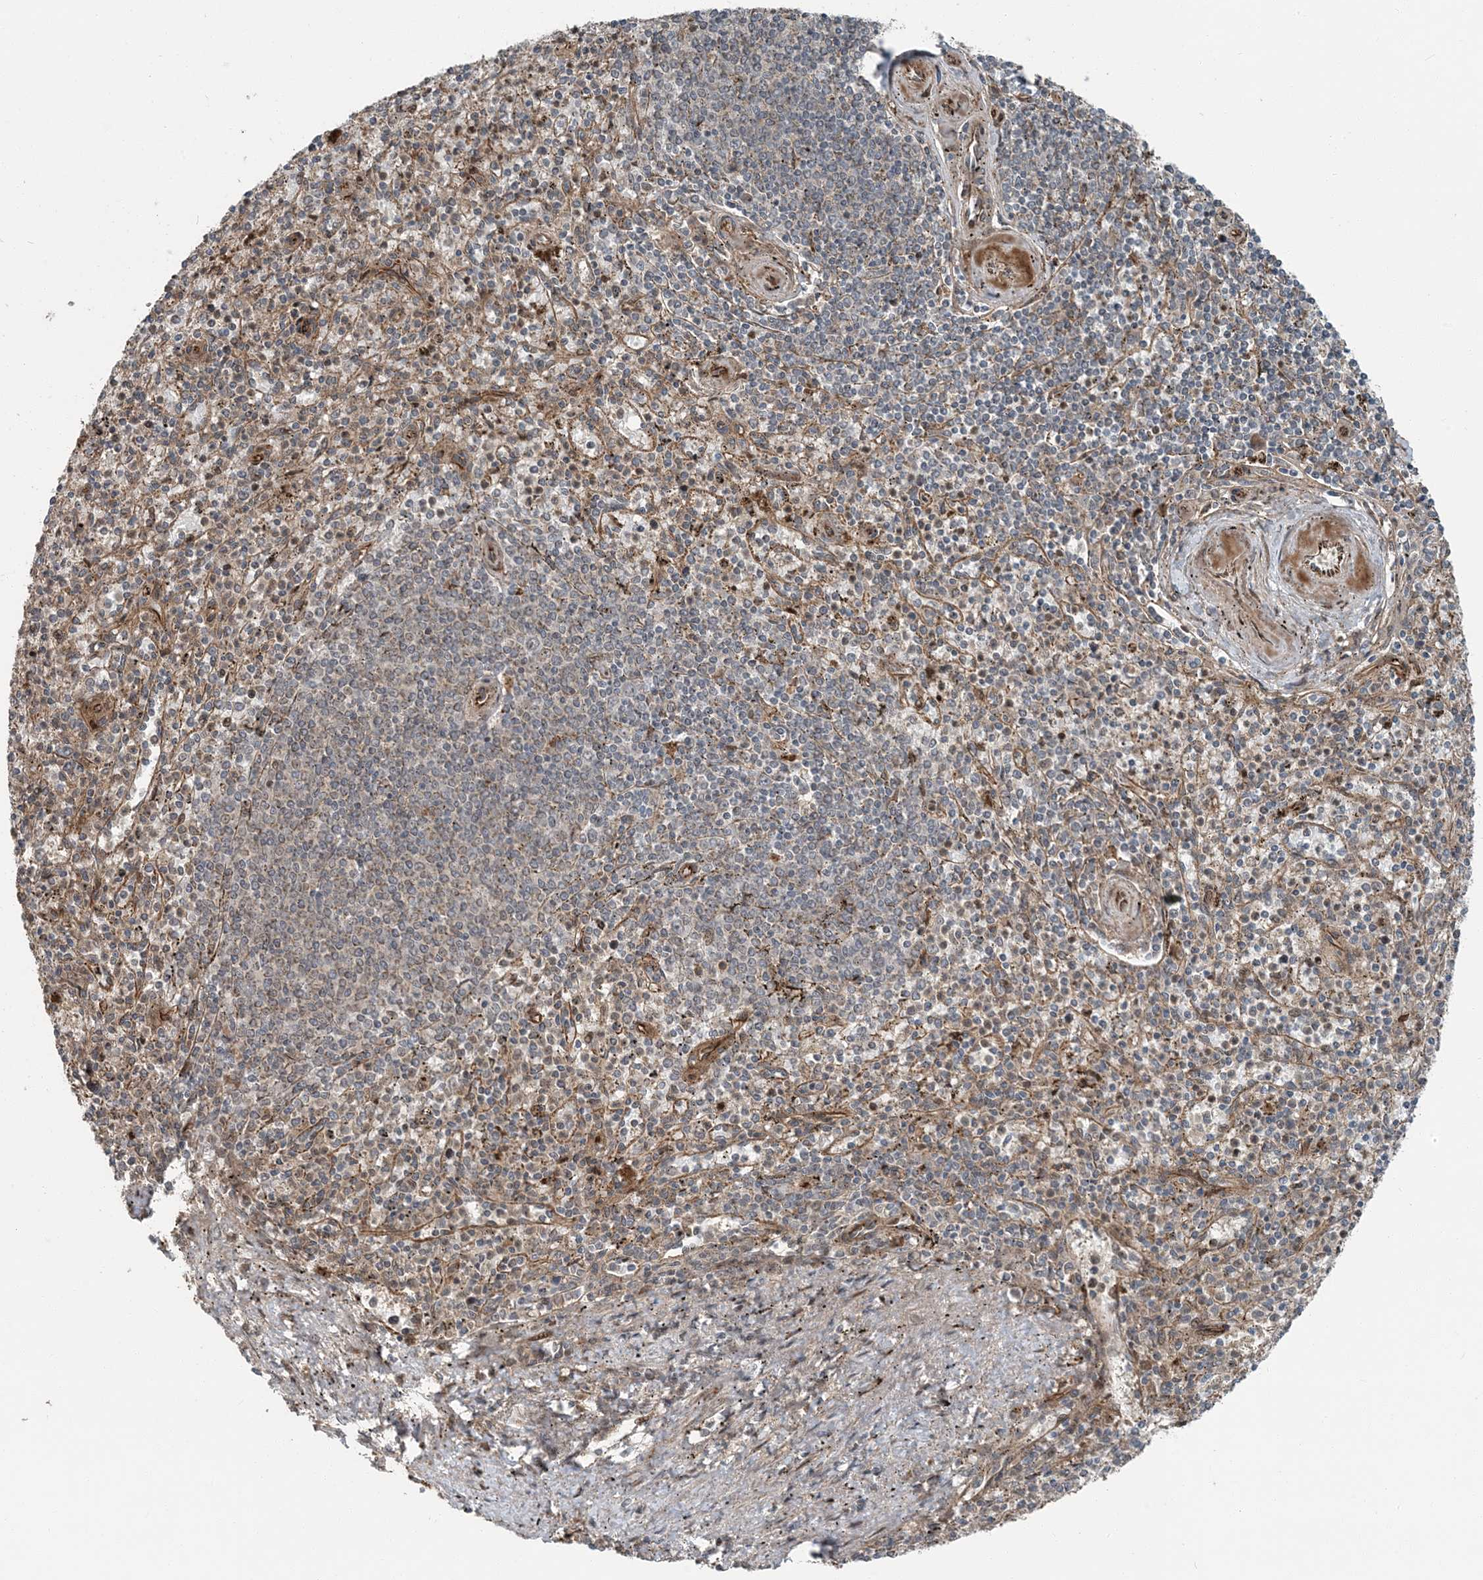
{"staining": {"intensity": "weak", "quantity": "<25%", "location": "cytoplasmic/membranous"}, "tissue": "spleen", "cell_type": "Cells in red pulp", "image_type": "normal", "snomed": [{"axis": "morphology", "description": "Normal tissue, NOS"}, {"axis": "topography", "description": "Spleen"}], "caption": "High power microscopy histopathology image of an immunohistochemistry (IHC) micrograph of benign spleen, revealing no significant expression in cells in red pulp.", "gene": "EDEM2", "patient": {"sex": "male", "age": 72}}